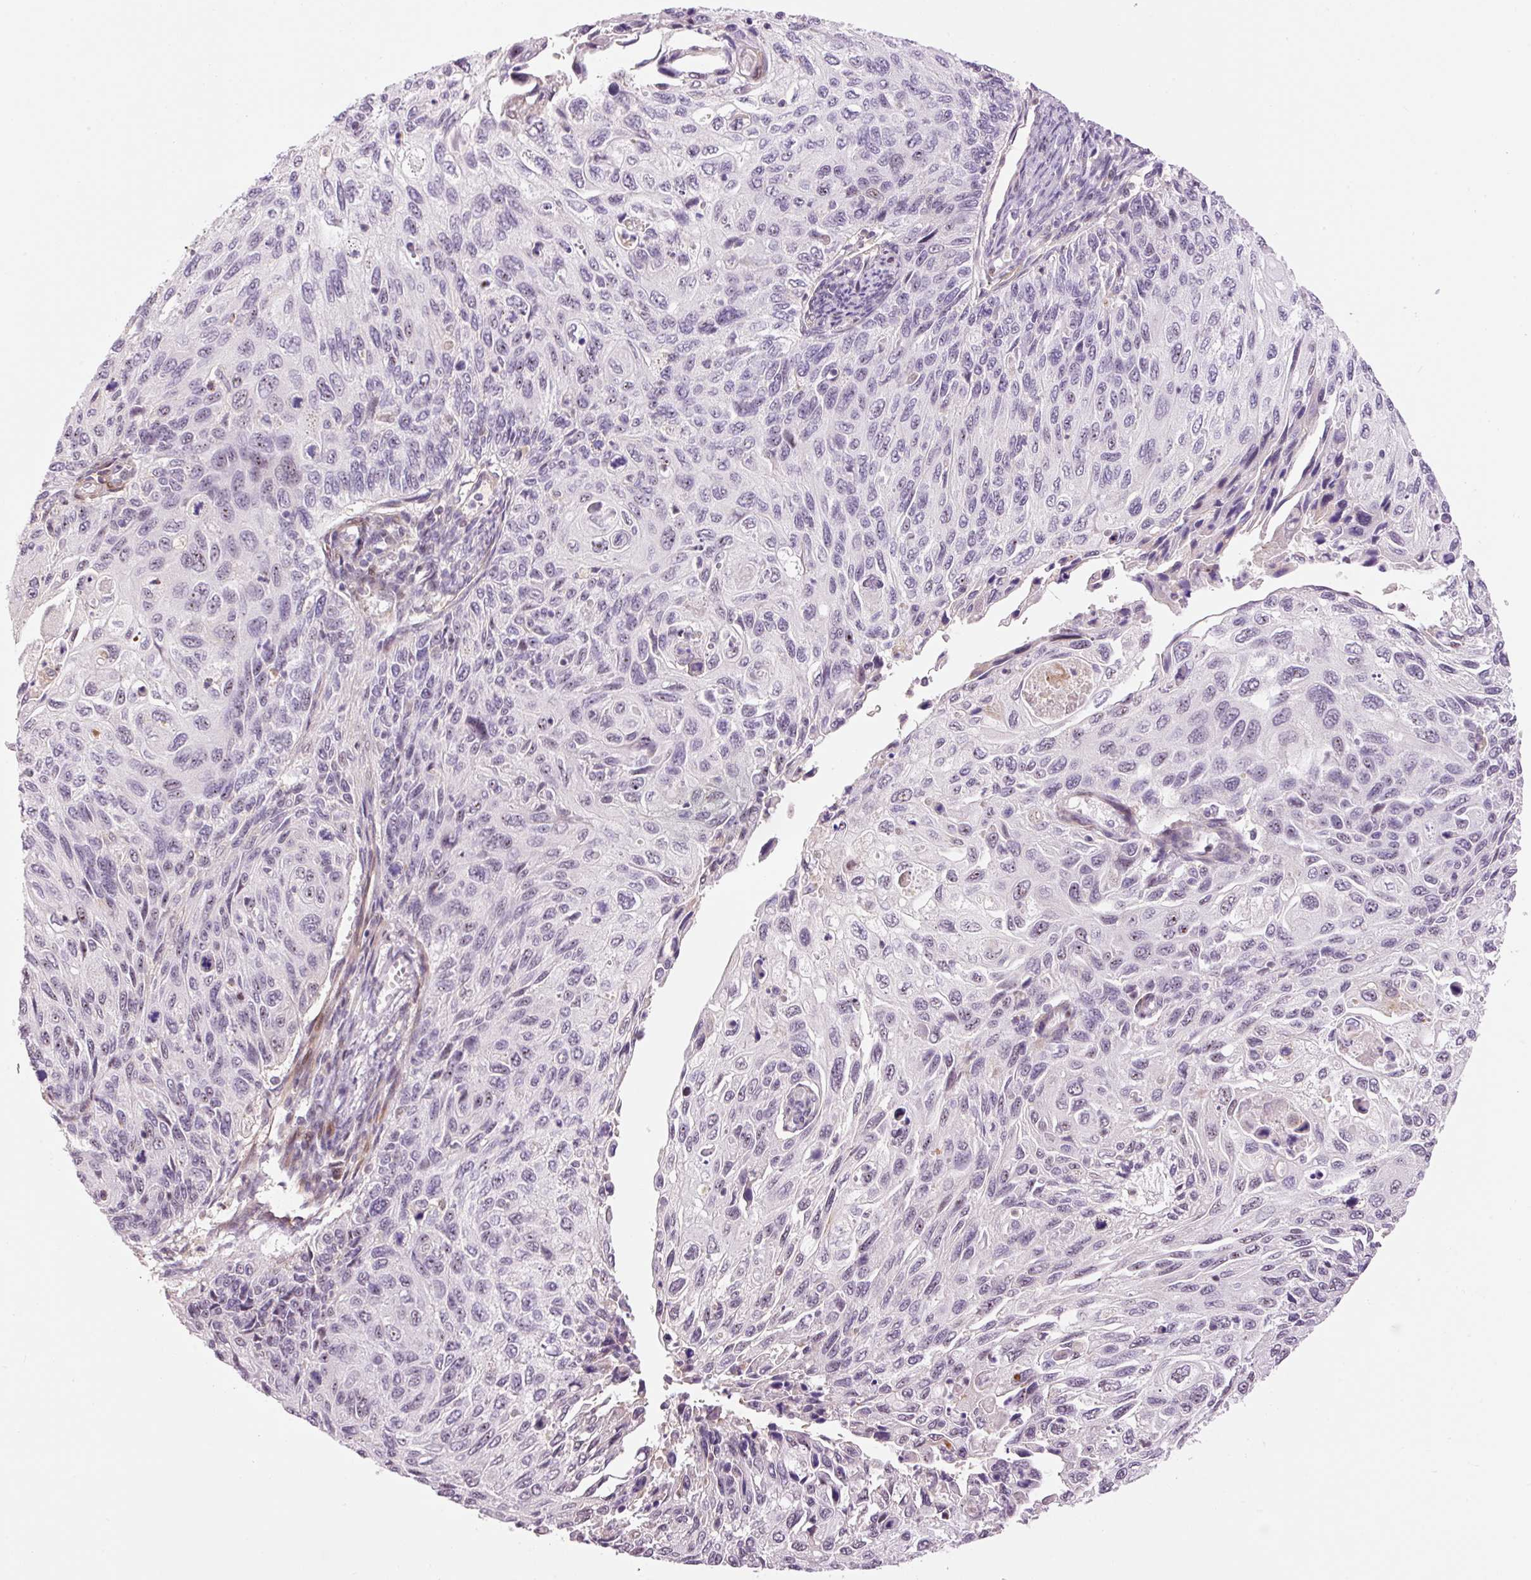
{"staining": {"intensity": "negative", "quantity": "none", "location": "none"}, "tissue": "cervical cancer", "cell_type": "Tumor cells", "image_type": "cancer", "snomed": [{"axis": "morphology", "description": "Squamous cell carcinoma, NOS"}, {"axis": "topography", "description": "Cervix"}], "caption": "Cervical cancer stained for a protein using IHC displays no positivity tumor cells.", "gene": "HNF1A", "patient": {"sex": "female", "age": 70}}